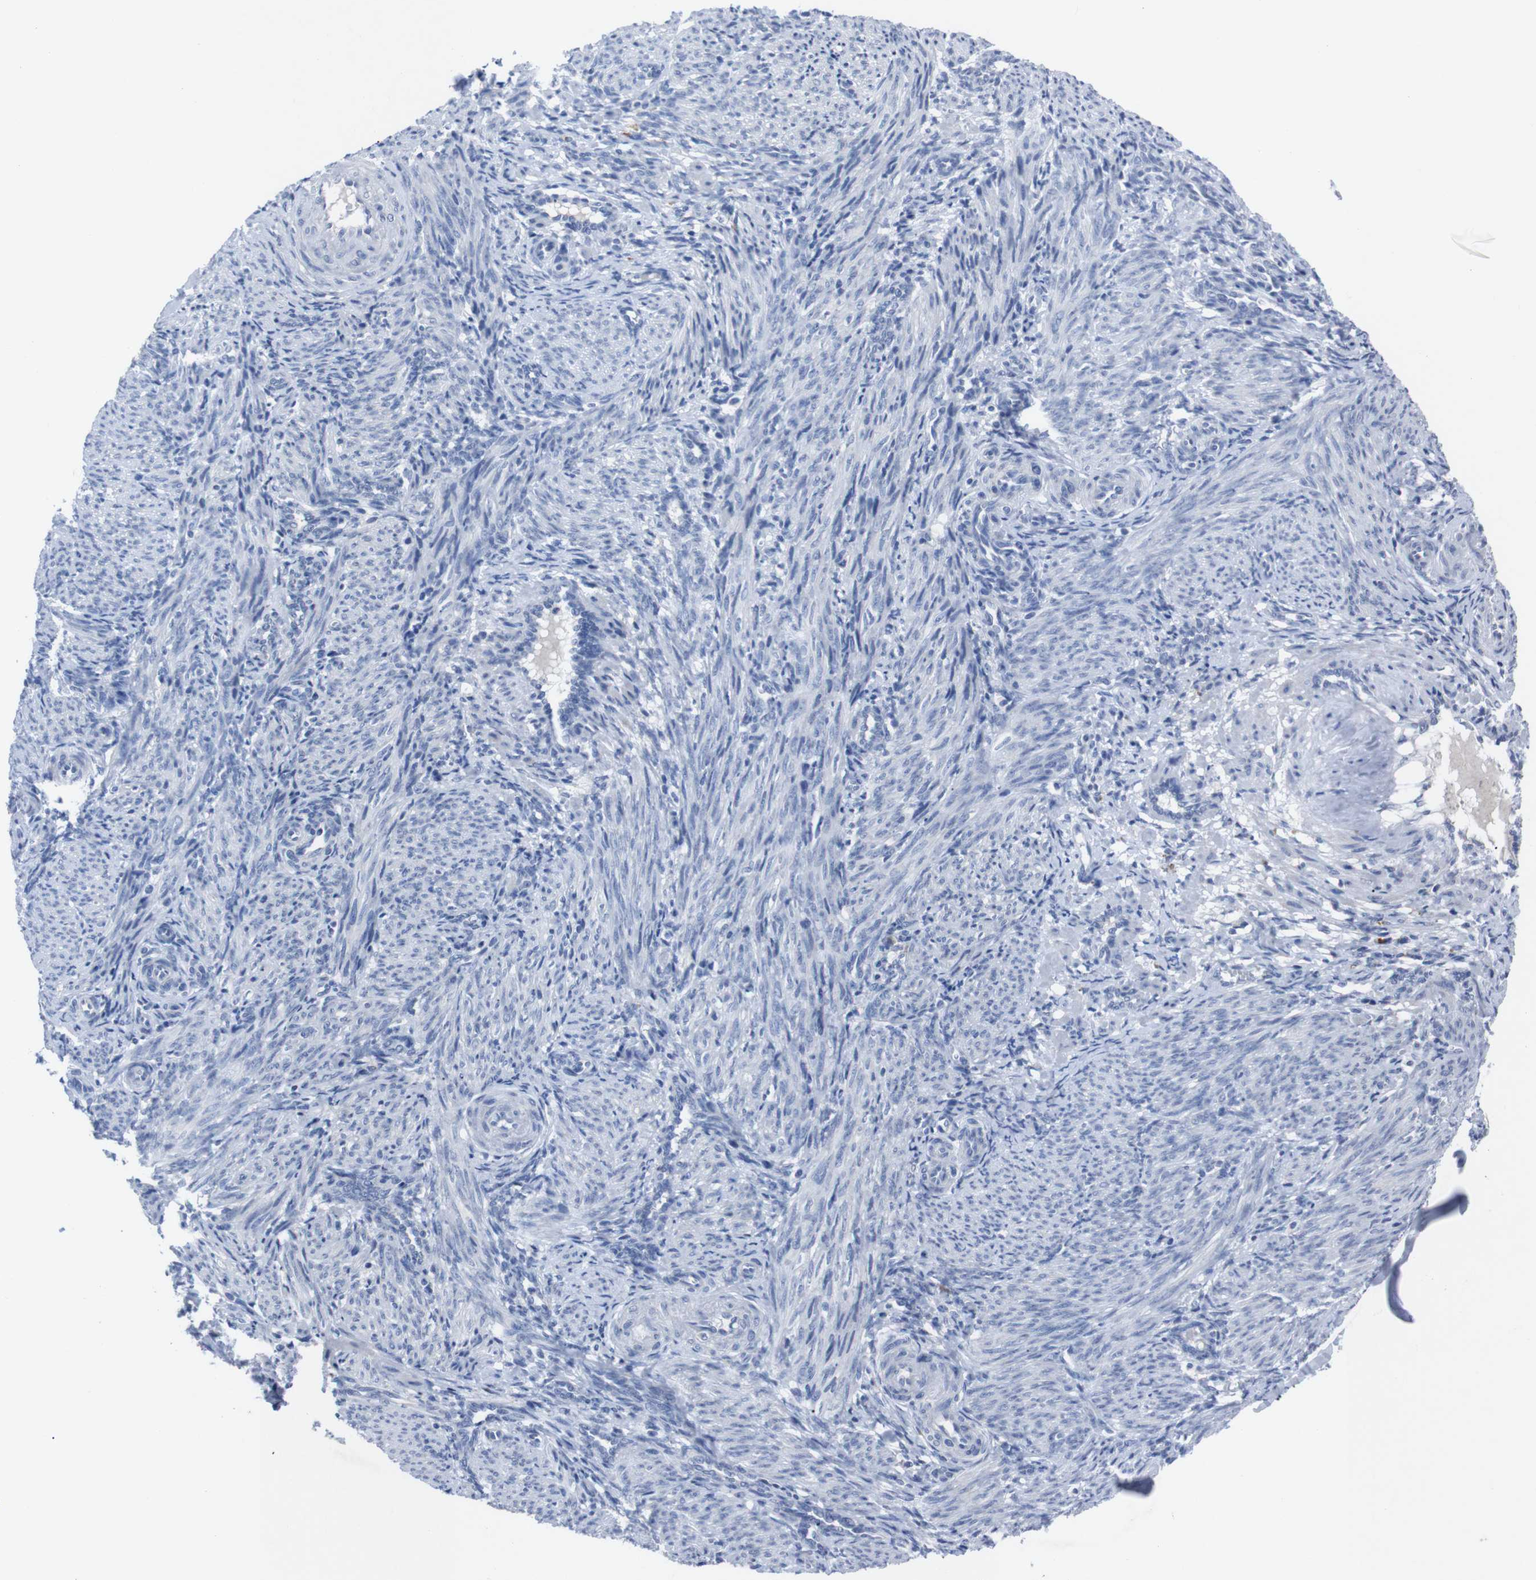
{"staining": {"intensity": "negative", "quantity": "none", "location": "none"}, "tissue": "smooth muscle", "cell_type": "Smooth muscle cells", "image_type": "normal", "snomed": [{"axis": "morphology", "description": "Normal tissue, NOS"}, {"axis": "topography", "description": "Endometrium"}], "caption": "IHC photomicrograph of unremarkable human smooth muscle stained for a protein (brown), which reveals no staining in smooth muscle cells.", "gene": "IRF4", "patient": {"sex": "female", "age": 33}}